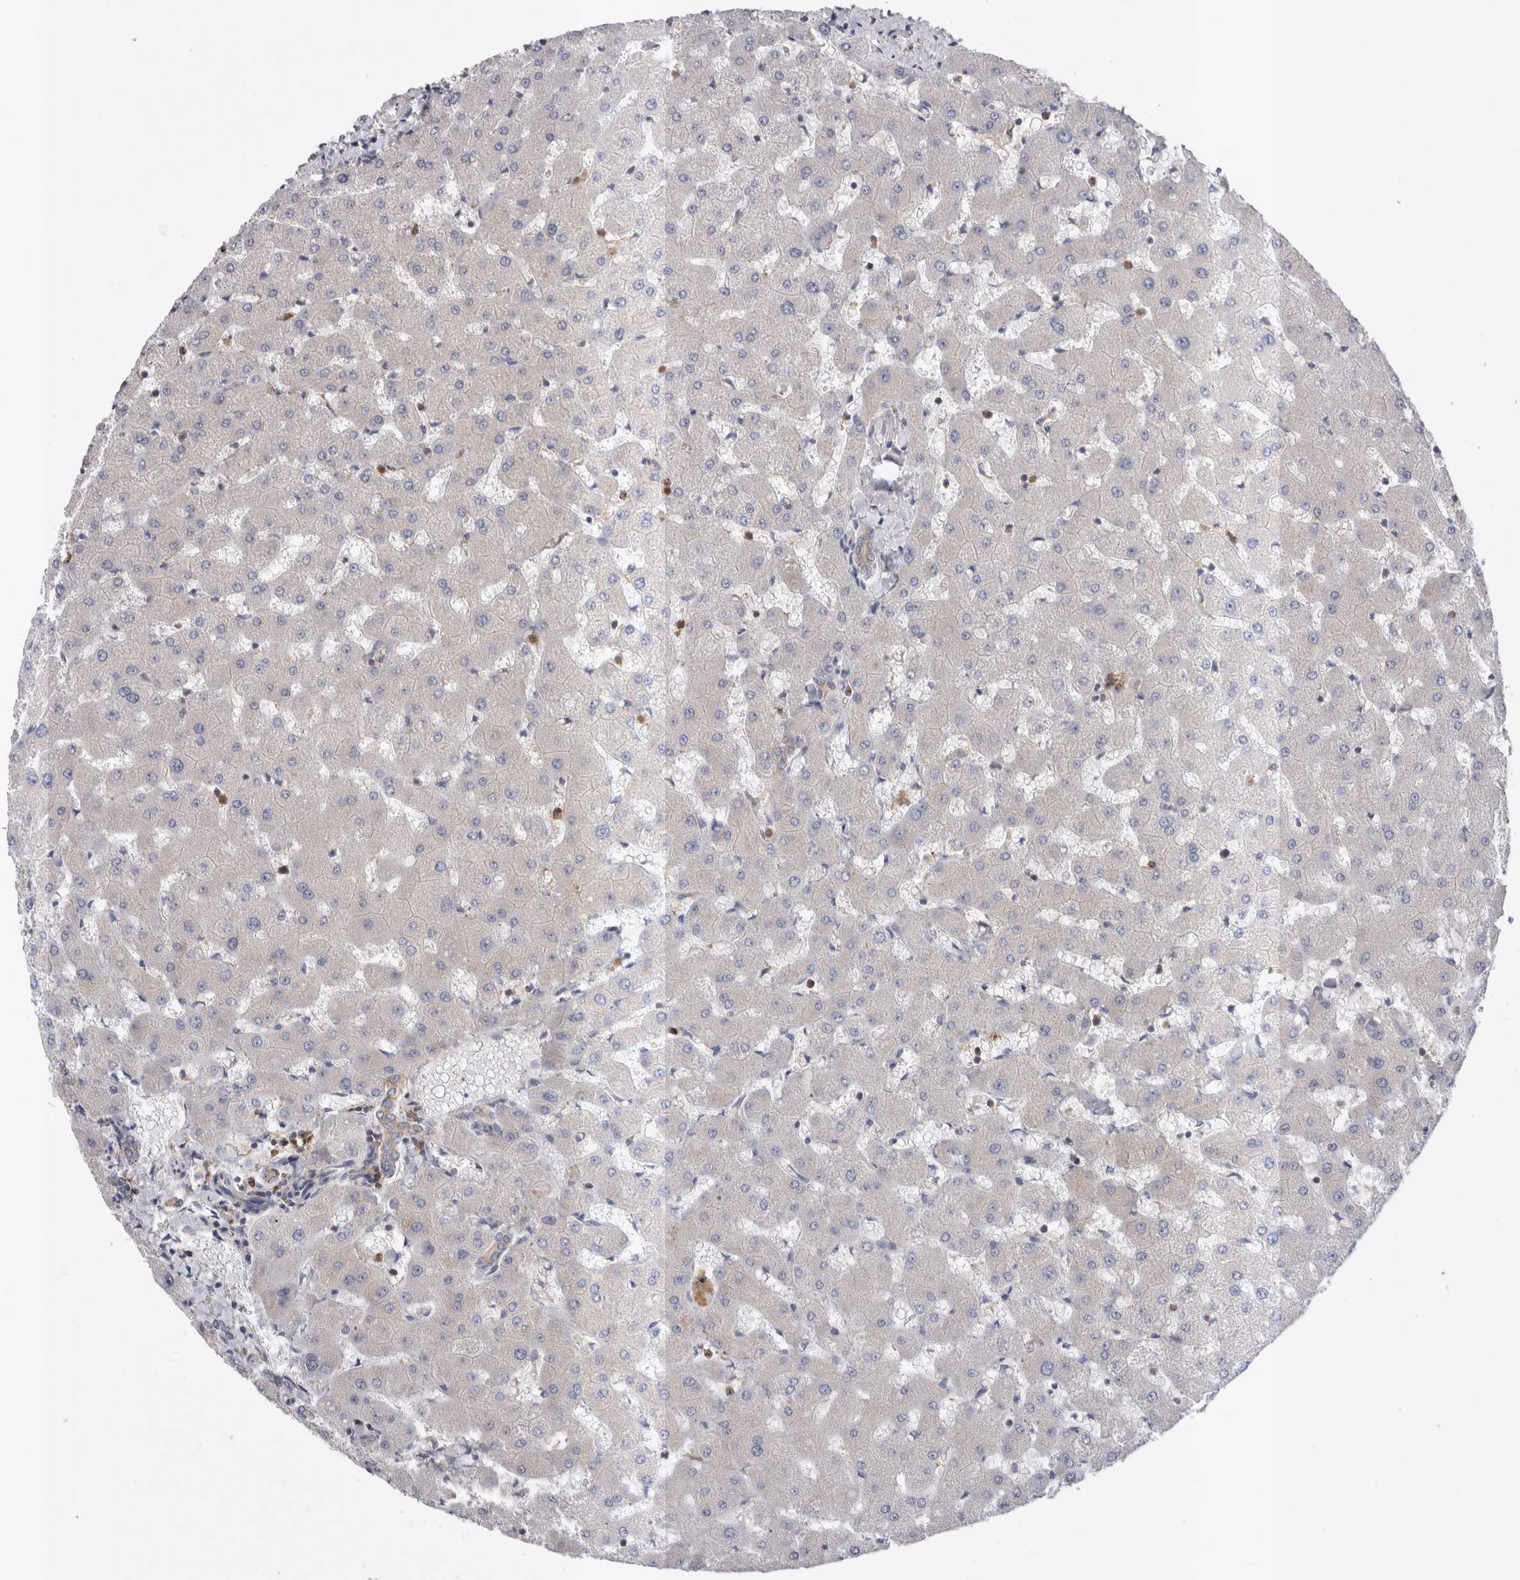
{"staining": {"intensity": "moderate", "quantity": "25%-75%", "location": "cytoplasmic/membranous"}, "tissue": "liver", "cell_type": "Cholangiocytes", "image_type": "normal", "snomed": [{"axis": "morphology", "description": "Normal tissue, NOS"}, {"axis": "topography", "description": "Liver"}], "caption": "This image shows normal liver stained with immunohistochemistry (IHC) to label a protein in brown. The cytoplasmic/membranous of cholangiocytes show moderate positivity for the protein. Nuclei are counter-stained blue.", "gene": "RAB11FIP1", "patient": {"sex": "female", "age": 63}}